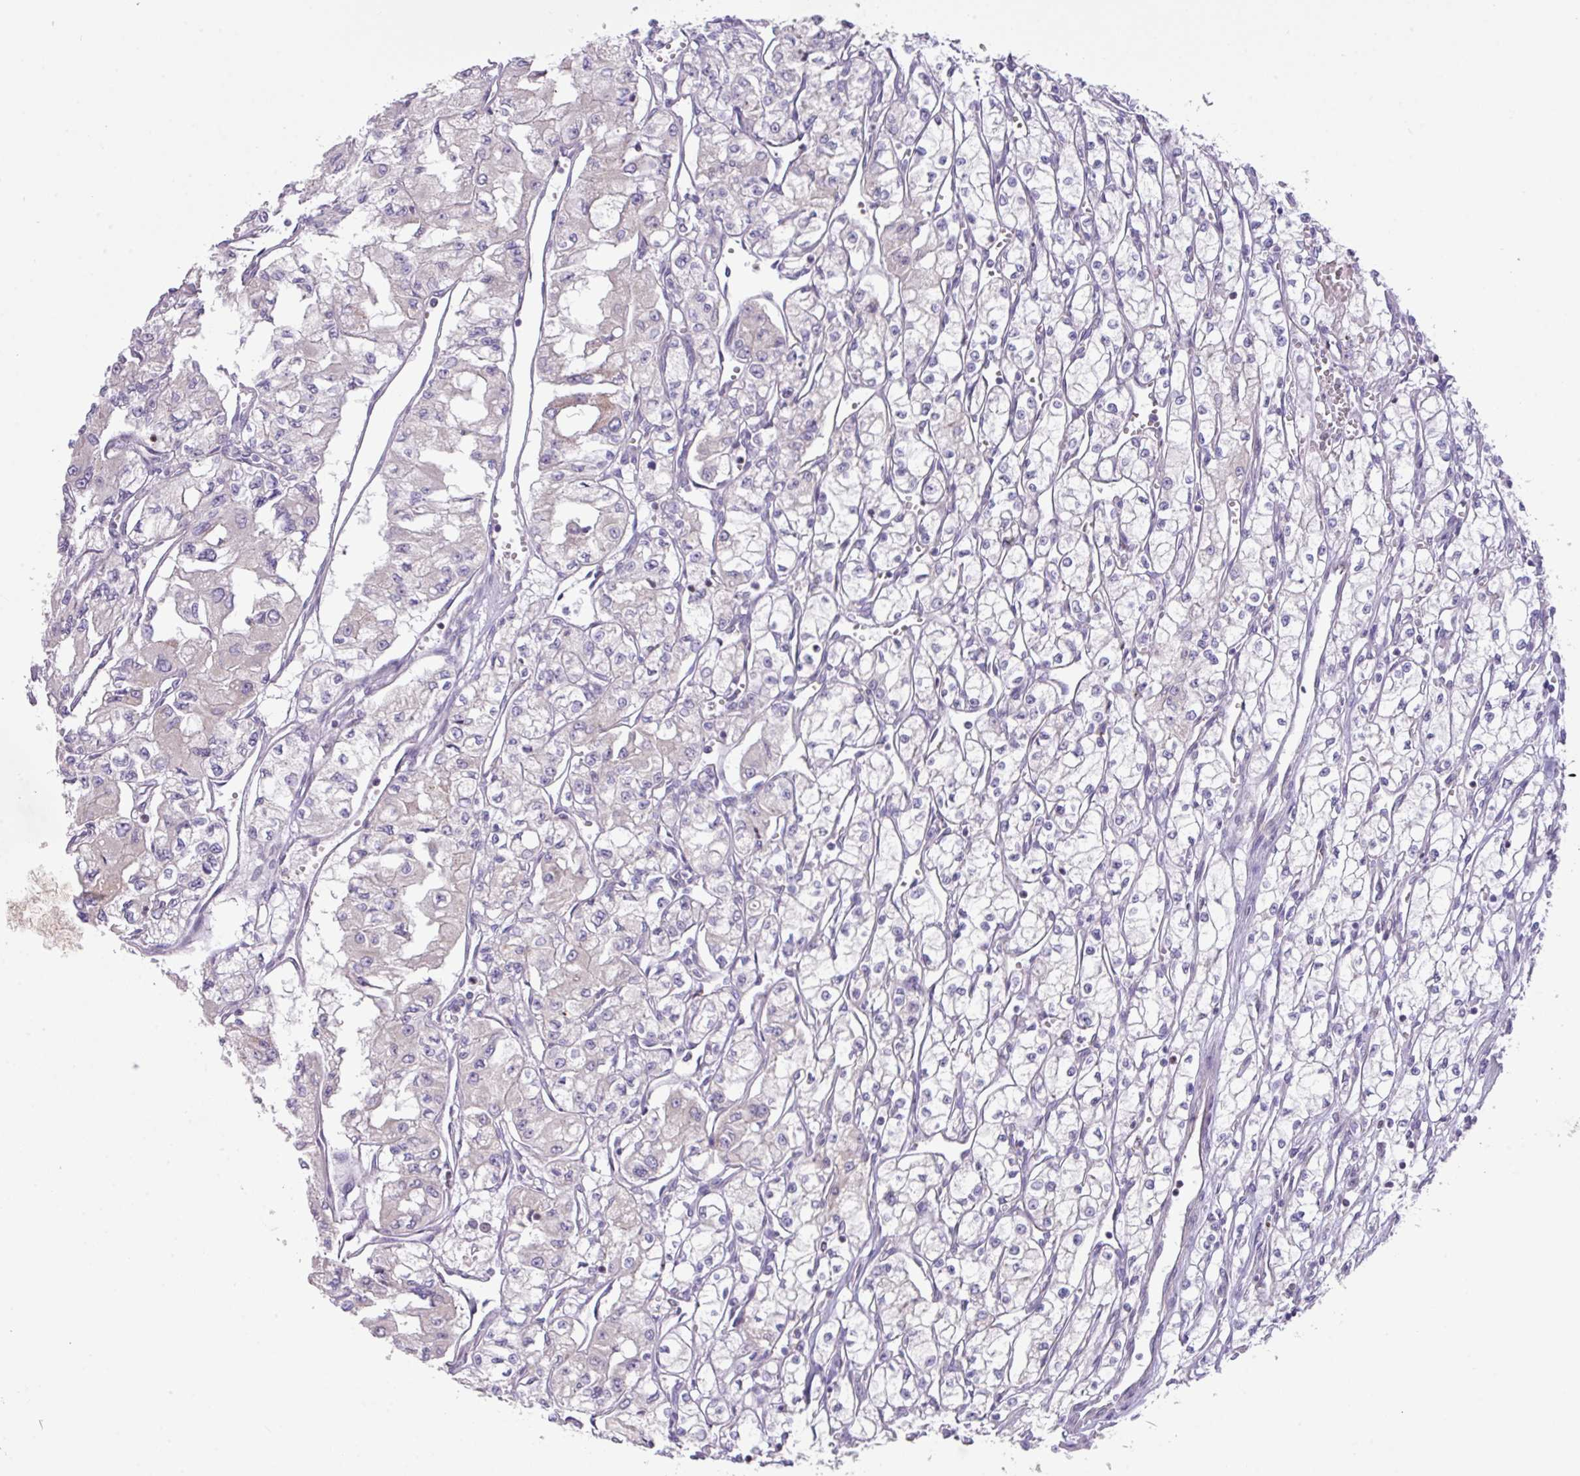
{"staining": {"intensity": "negative", "quantity": "none", "location": "none"}, "tissue": "renal cancer", "cell_type": "Tumor cells", "image_type": "cancer", "snomed": [{"axis": "morphology", "description": "Adenocarcinoma, NOS"}, {"axis": "topography", "description": "Kidney"}], "caption": "Immunohistochemistry of renal cancer displays no expression in tumor cells.", "gene": "ZNF394", "patient": {"sex": "male", "age": 59}}